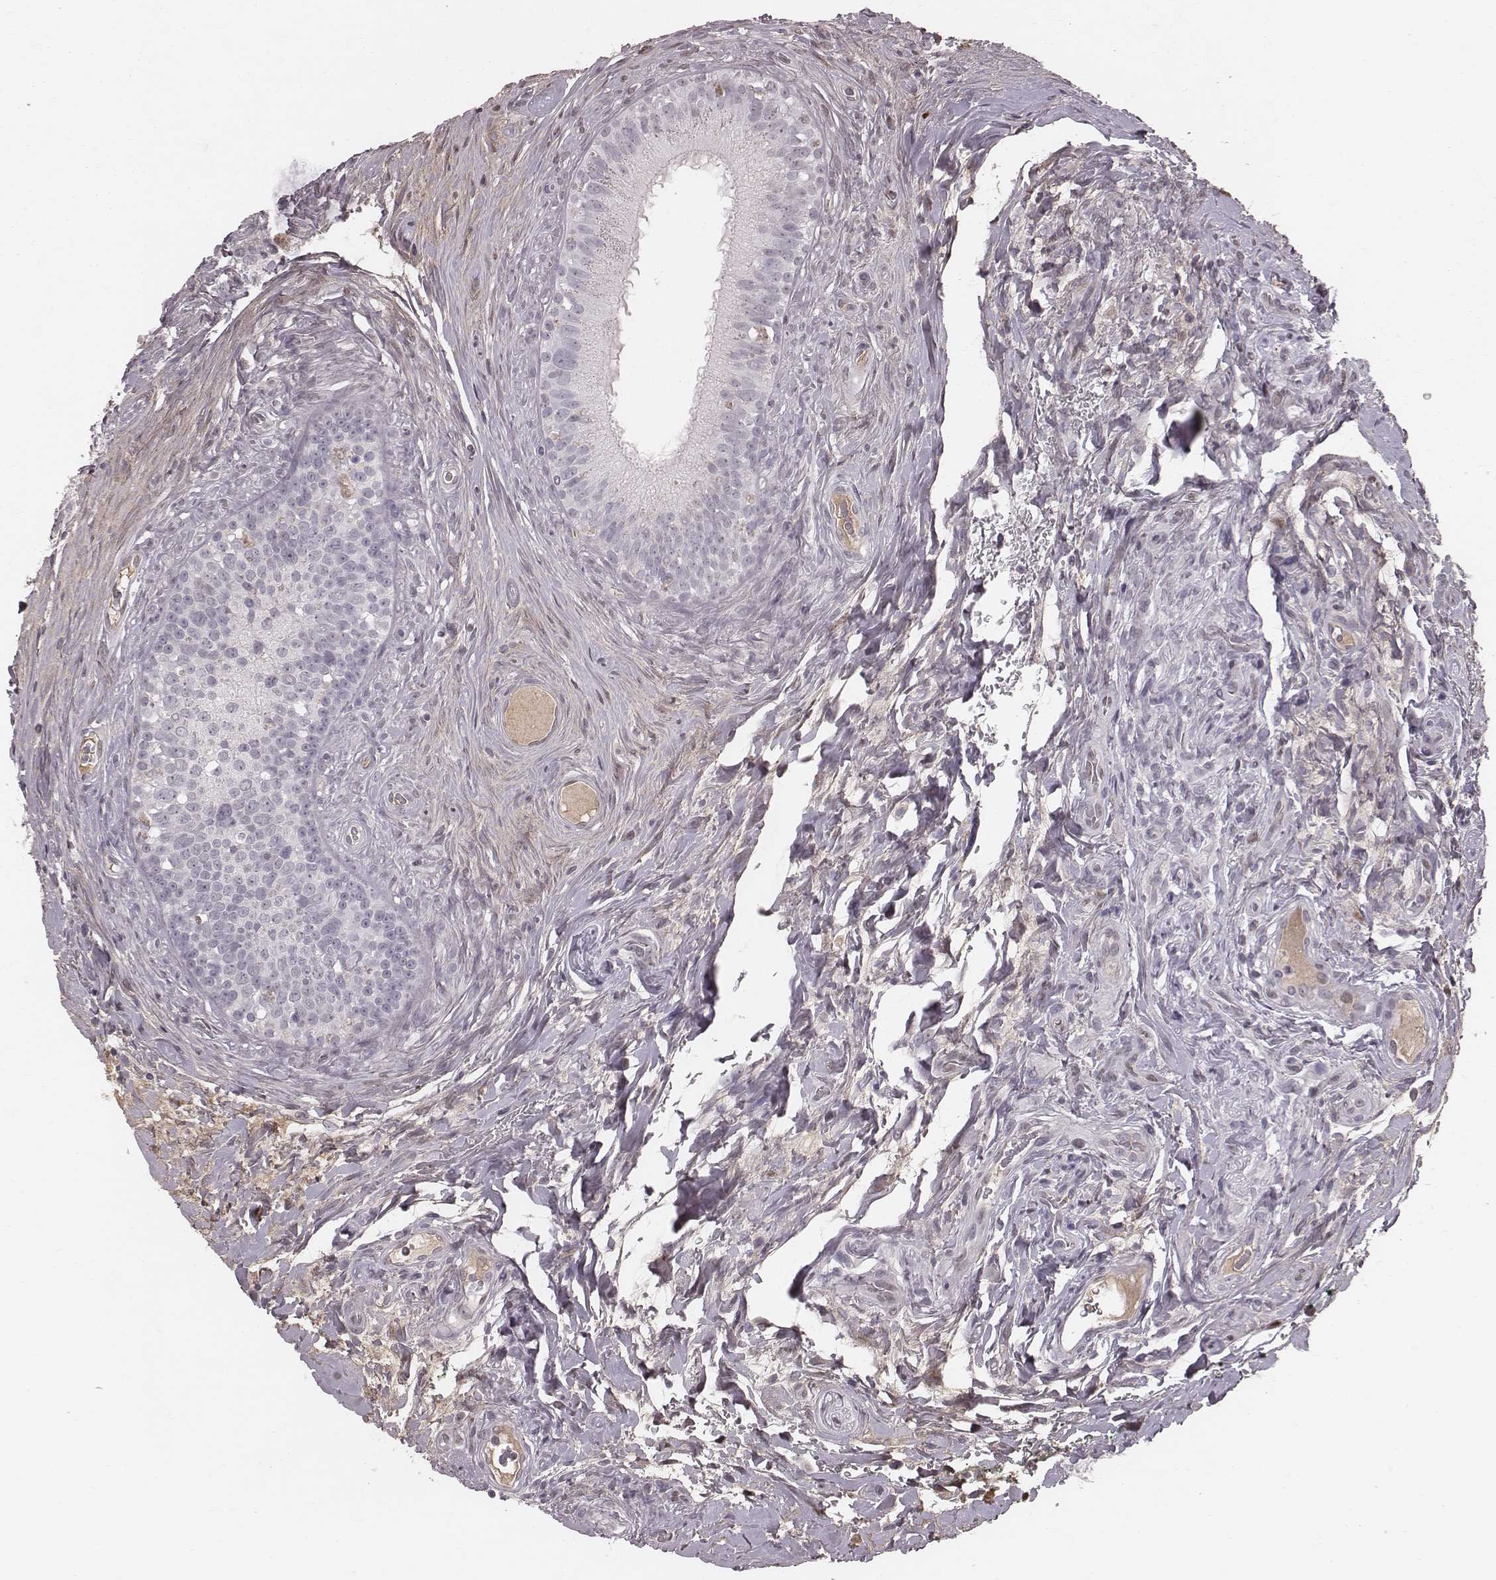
{"staining": {"intensity": "negative", "quantity": "none", "location": "none"}, "tissue": "epididymis", "cell_type": "Glandular cells", "image_type": "normal", "snomed": [{"axis": "morphology", "description": "Normal tissue, NOS"}, {"axis": "topography", "description": "Epididymis"}], "caption": "High magnification brightfield microscopy of normal epididymis stained with DAB (brown) and counterstained with hematoxylin (blue): glandular cells show no significant positivity. Brightfield microscopy of immunohistochemistry (IHC) stained with DAB (brown) and hematoxylin (blue), captured at high magnification.", "gene": "CFTR", "patient": {"sex": "male", "age": 59}}